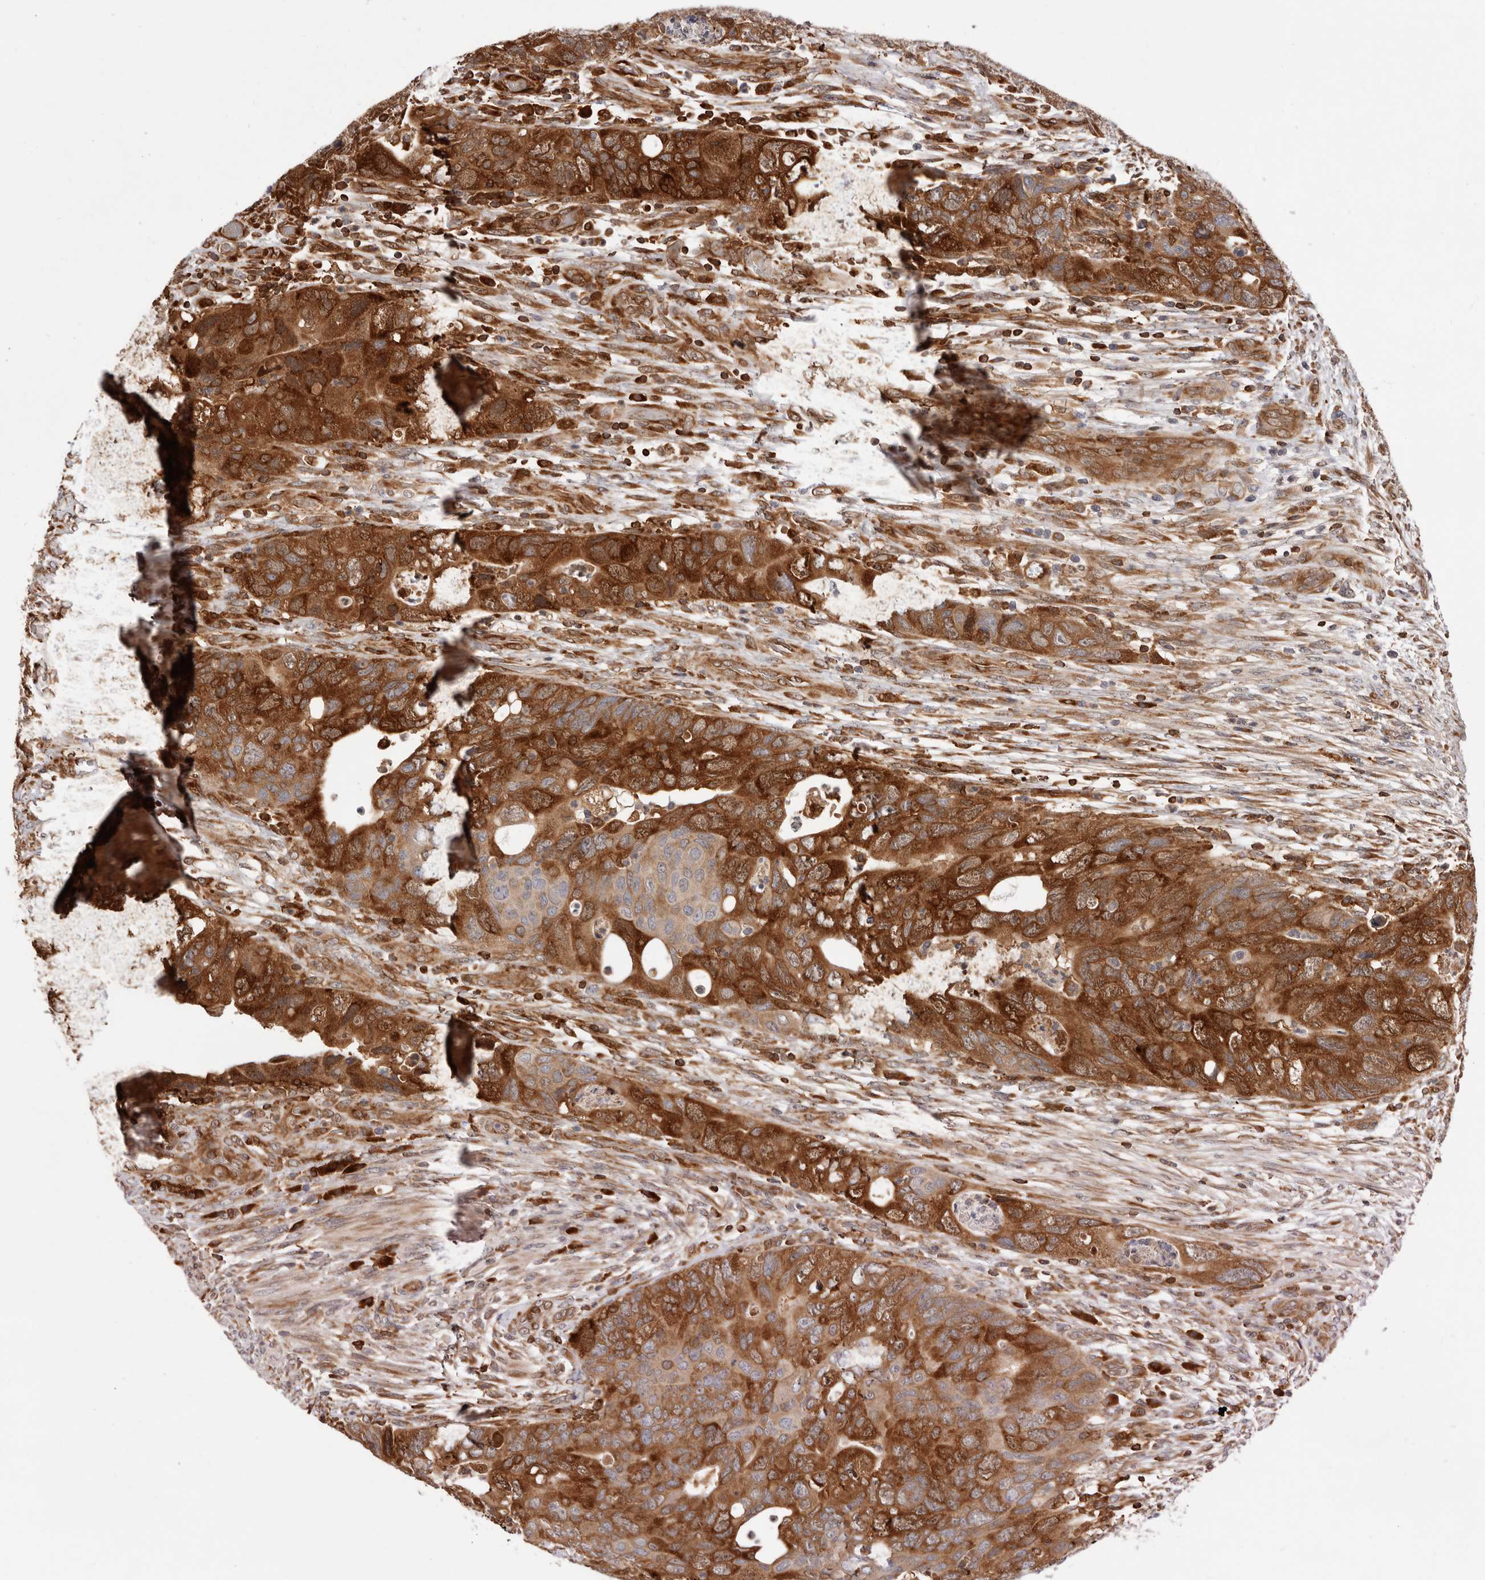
{"staining": {"intensity": "strong", "quantity": ">75%", "location": "cytoplasmic/membranous"}, "tissue": "colorectal cancer", "cell_type": "Tumor cells", "image_type": "cancer", "snomed": [{"axis": "morphology", "description": "Adenocarcinoma, NOS"}, {"axis": "topography", "description": "Rectum"}], "caption": "Brown immunohistochemical staining in colorectal cancer (adenocarcinoma) shows strong cytoplasmic/membranous staining in about >75% of tumor cells.", "gene": "RNF213", "patient": {"sex": "male", "age": 63}}